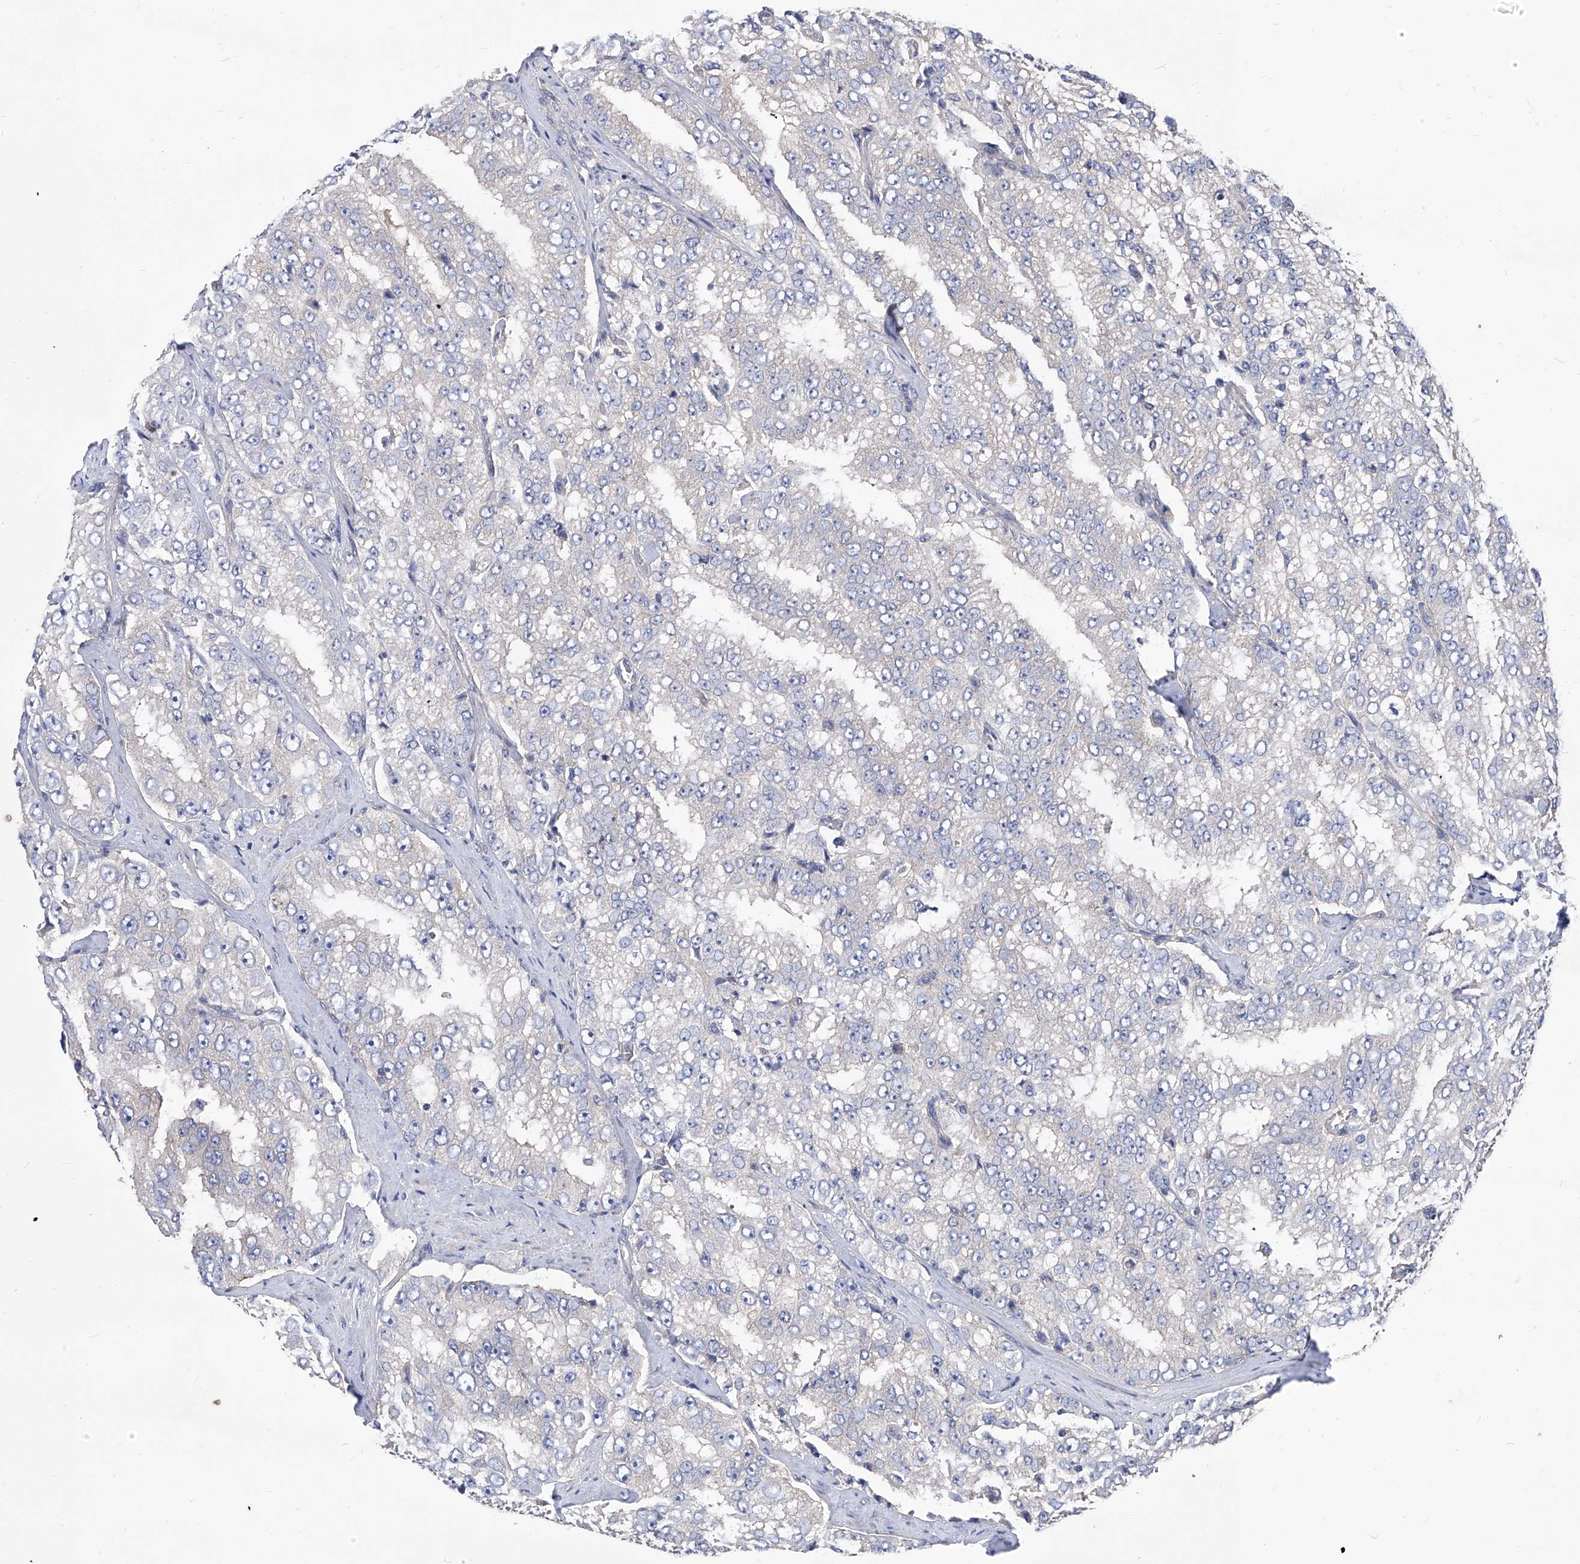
{"staining": {"intensity": "negative", "quantity": "none", "location": "none"}, "tissue": "prostate cancer", "cell_type": "Tumor cells", "image_type": "cancer", "snomed": [{"axis": "morphology", "description": "Adenocarcinoma, High grade"}, {"axis": "topography", "description": "Prostate"}], "caption": "DAB (3,3'-diaminobenzidine) immunohistochemical staining of prostate cancer shows no significant staining in tumor cells.", "gene": "TJAP1", "patient": {"sex": "male", "age": 58}}